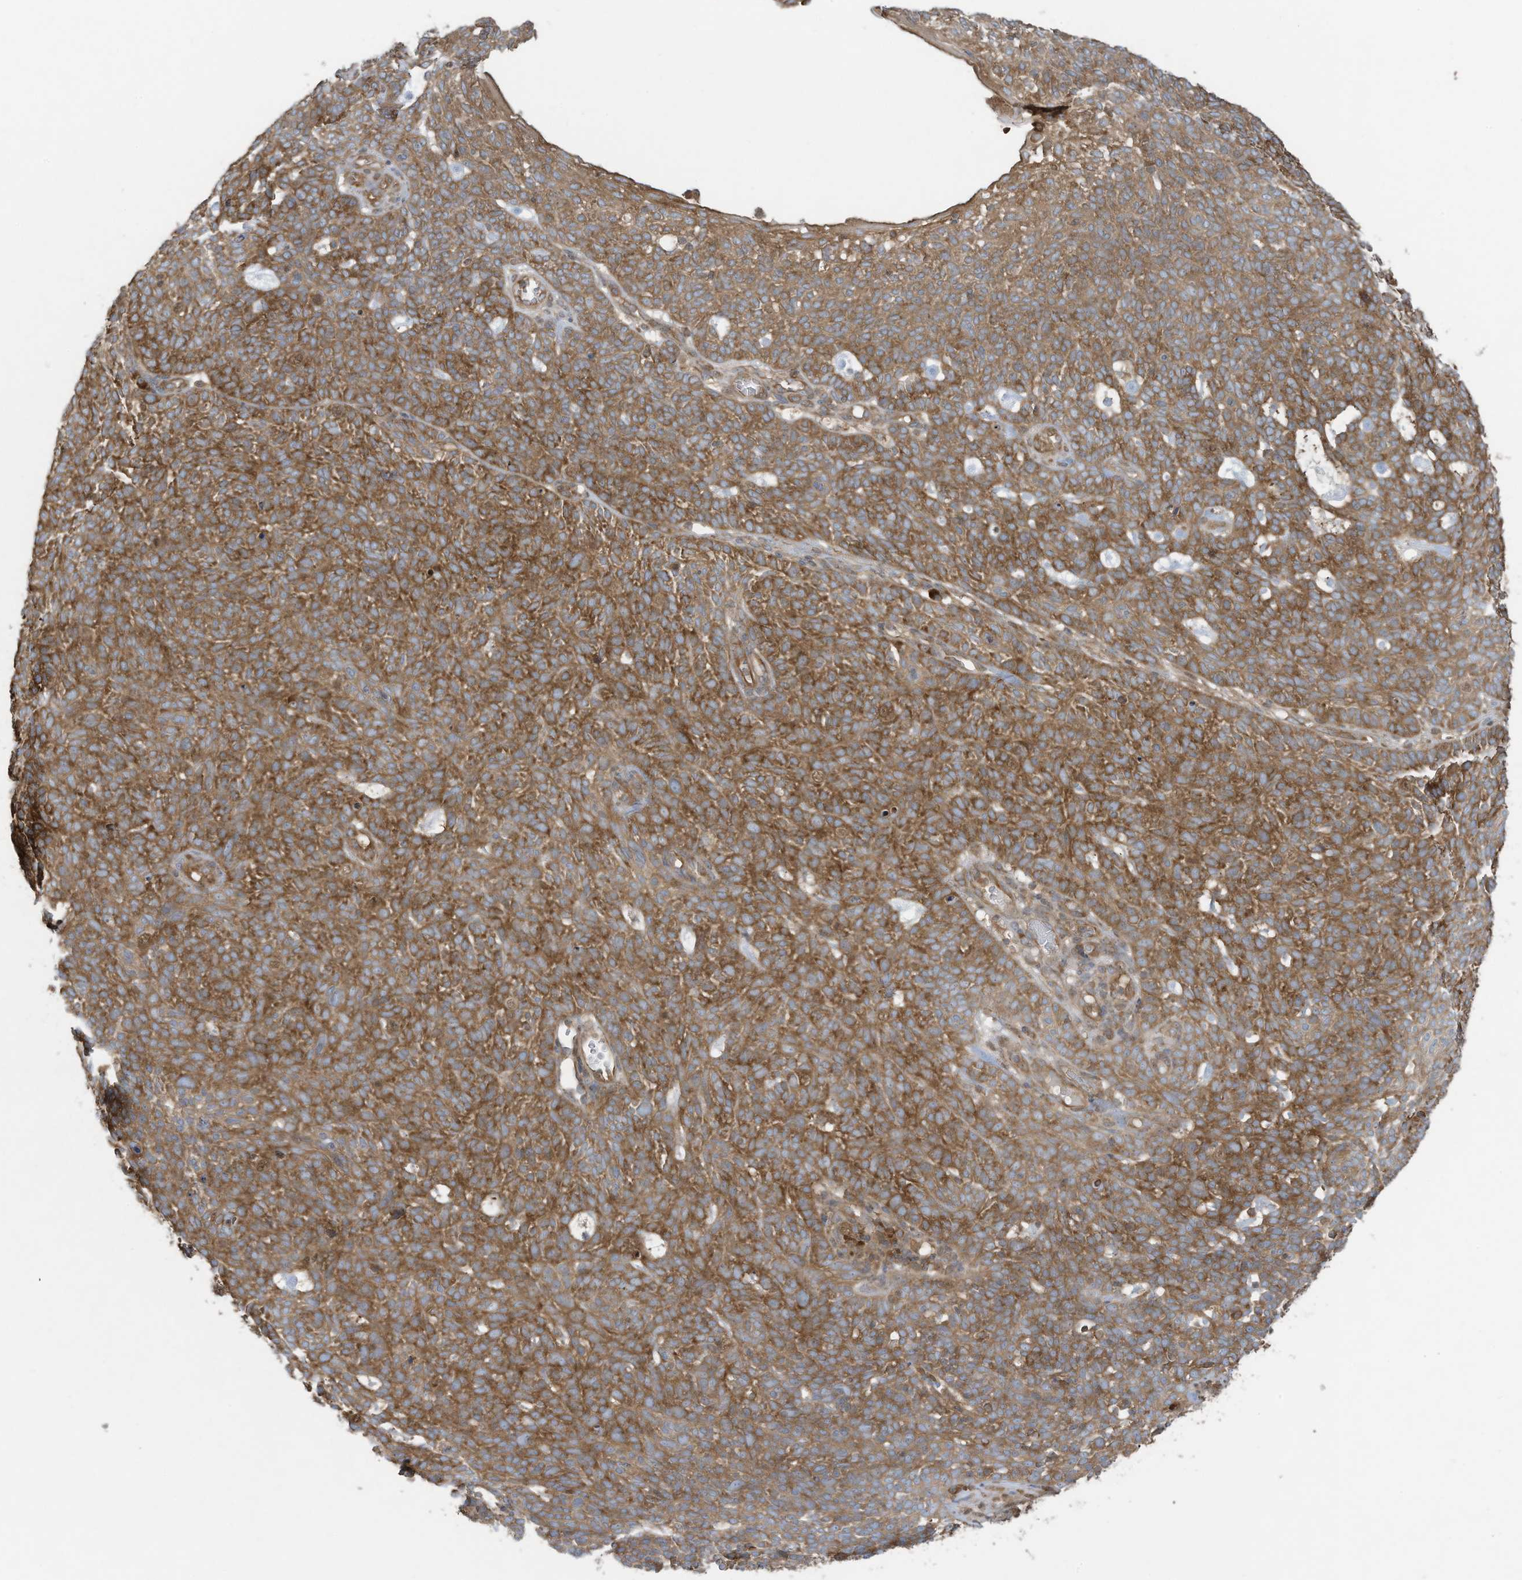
{"staining": {"intensity": "moderate", "quantity": ">75%", "location": "cytoplasmic/membranous"}, "tissue": "skin cancer", "cell_type": "Tumor cells", "image_type": "cancer", "snomed": [{"axis": "morphology", "description": "Squamous cell carcinoma, NOS"}, {"axis": "topography", "description": "Skin"}], "caption": "Immunohistochemical staining of human skin squamous cell carcinoma reveals medium levels of moderate cytoplasmic/membranous staining in about >75% of tumor cells.", "gene": "OLA1", "patient": {"sex": "female", "age": 90}}